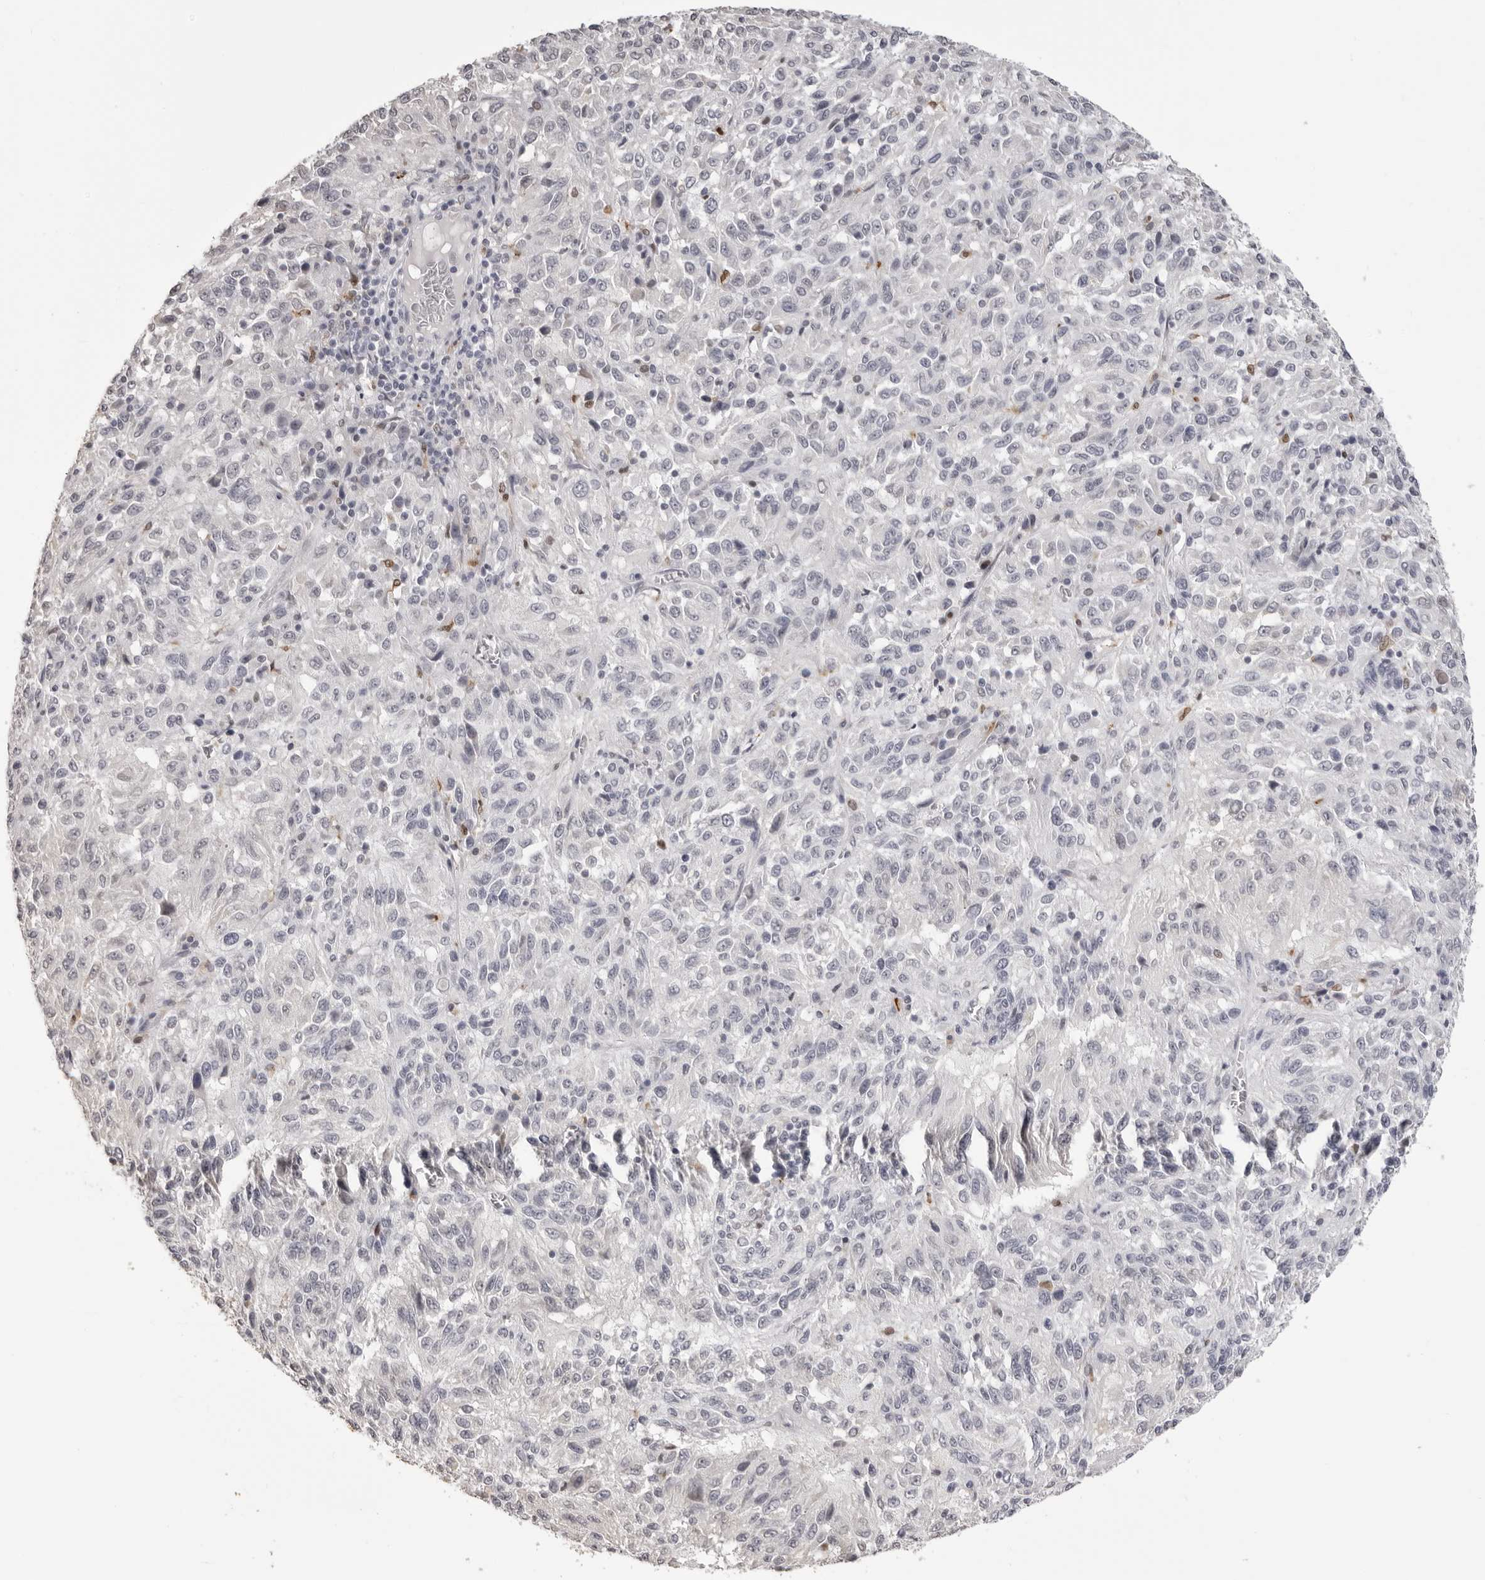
{"staining": {"intensity": "negative", "quantity": "none", "location": "none"}, "tissue": "melanoma", "cell_type": "Tumor cells", "image_type": "cancer", "snomed": [{"axis": "morphology", "description": "Malignant melanoma, Metastatic site"}, {"axis": "topography", "description": "Lung"}], "caption": "Malignant melanoma (metastatic site) stained for a protein using immunohistochemistry (IHC) displays no expression tumor cells.", "gene": "IL31", "patient": {"sex": "male", "age": 64}}